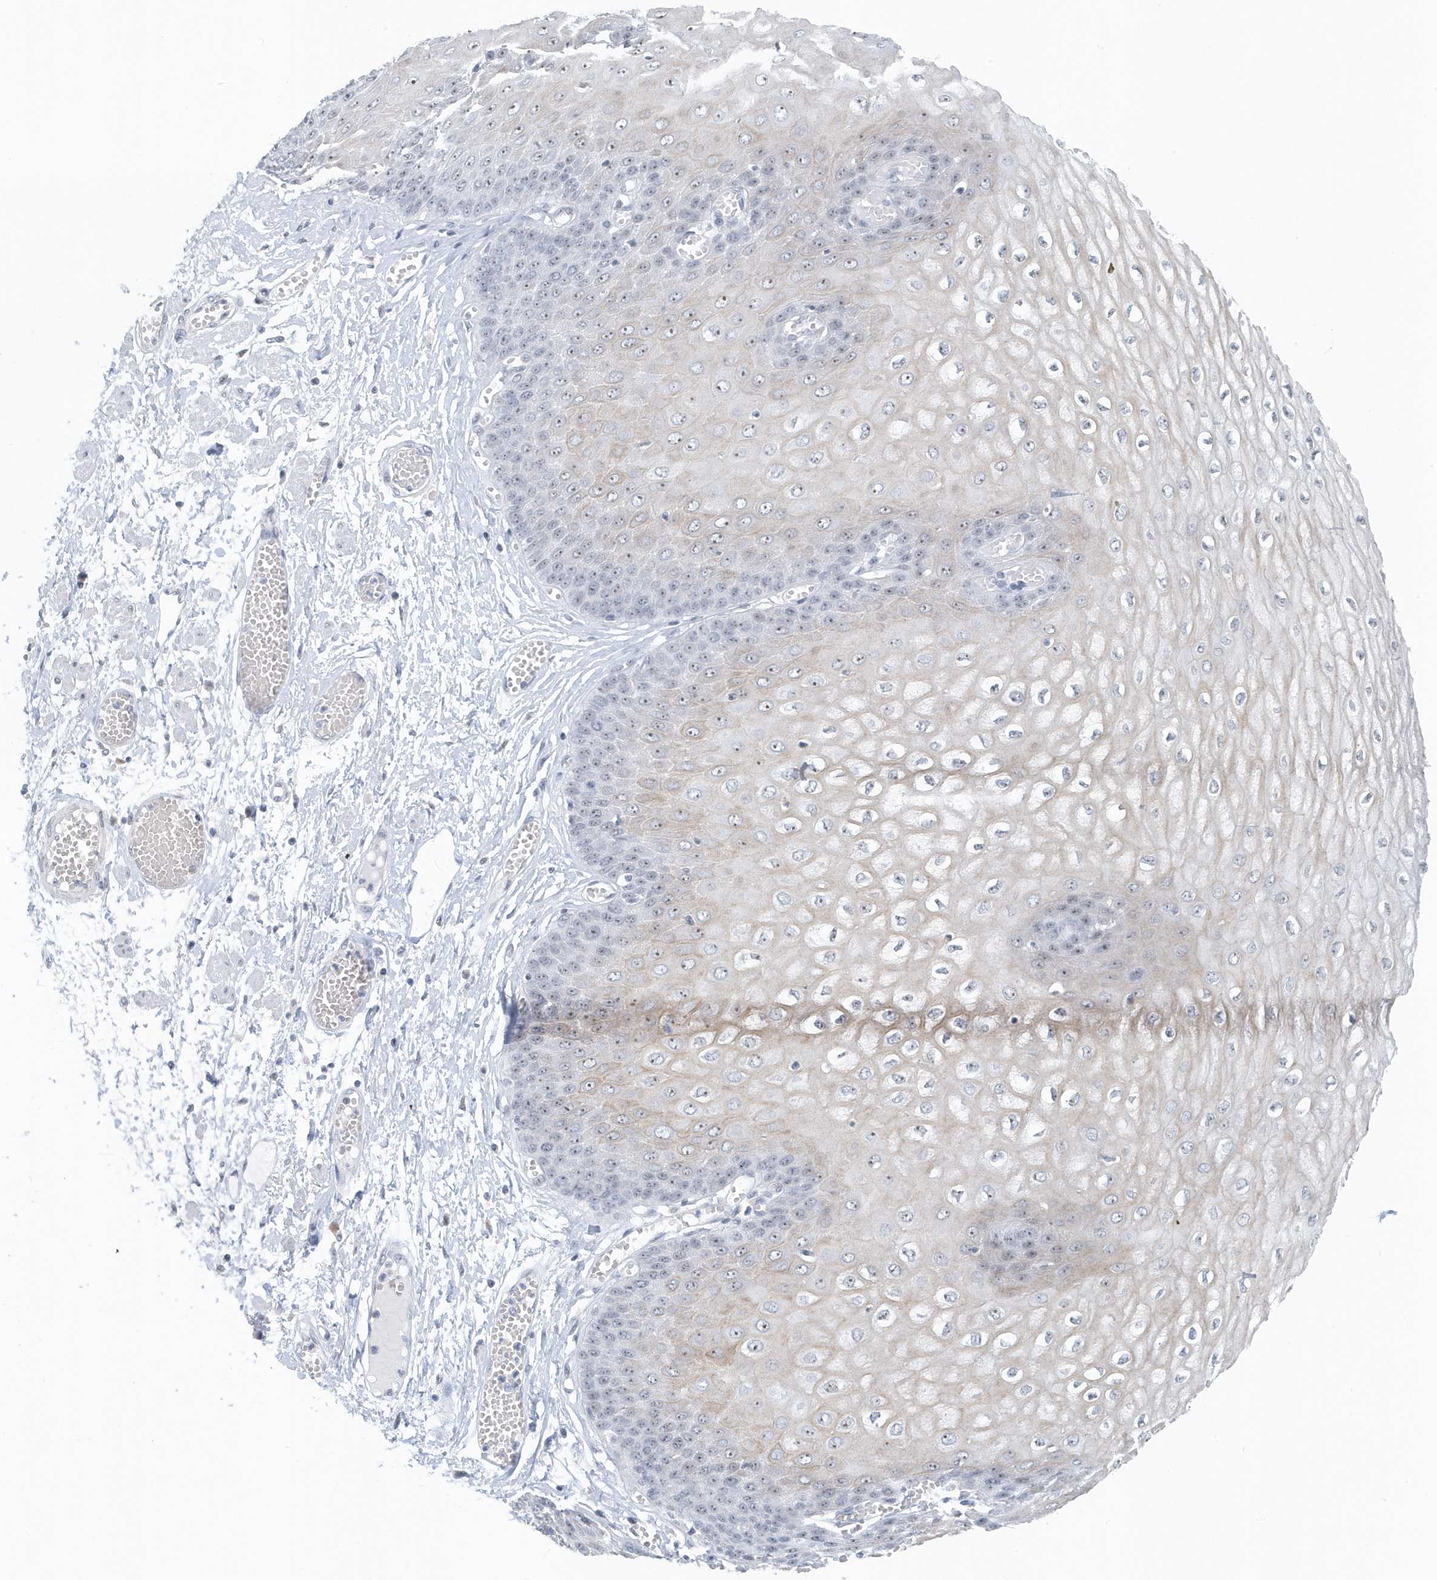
{"staining": {"intensity": "moderate", "quantity": "25%-75%", "location": "nuclear"}, "tissue": "esophagus", "cell_type": "Squamous epithelial cells", "image_type": "normal", "snomed": [{"axis": "morphology", "description": "Normal tissue, NOS"}, {"axis": "topography", "description": "Esophagus"}], "caption": "Immunohistochemistry image of normal esophagus stained for a protein (brown), which shows medium levels of moderate nuclear expression in about 25%-75% of squamous epithelial cells.", "gene": "RPF2", "patient": {"sex": "male", "age": 60}}